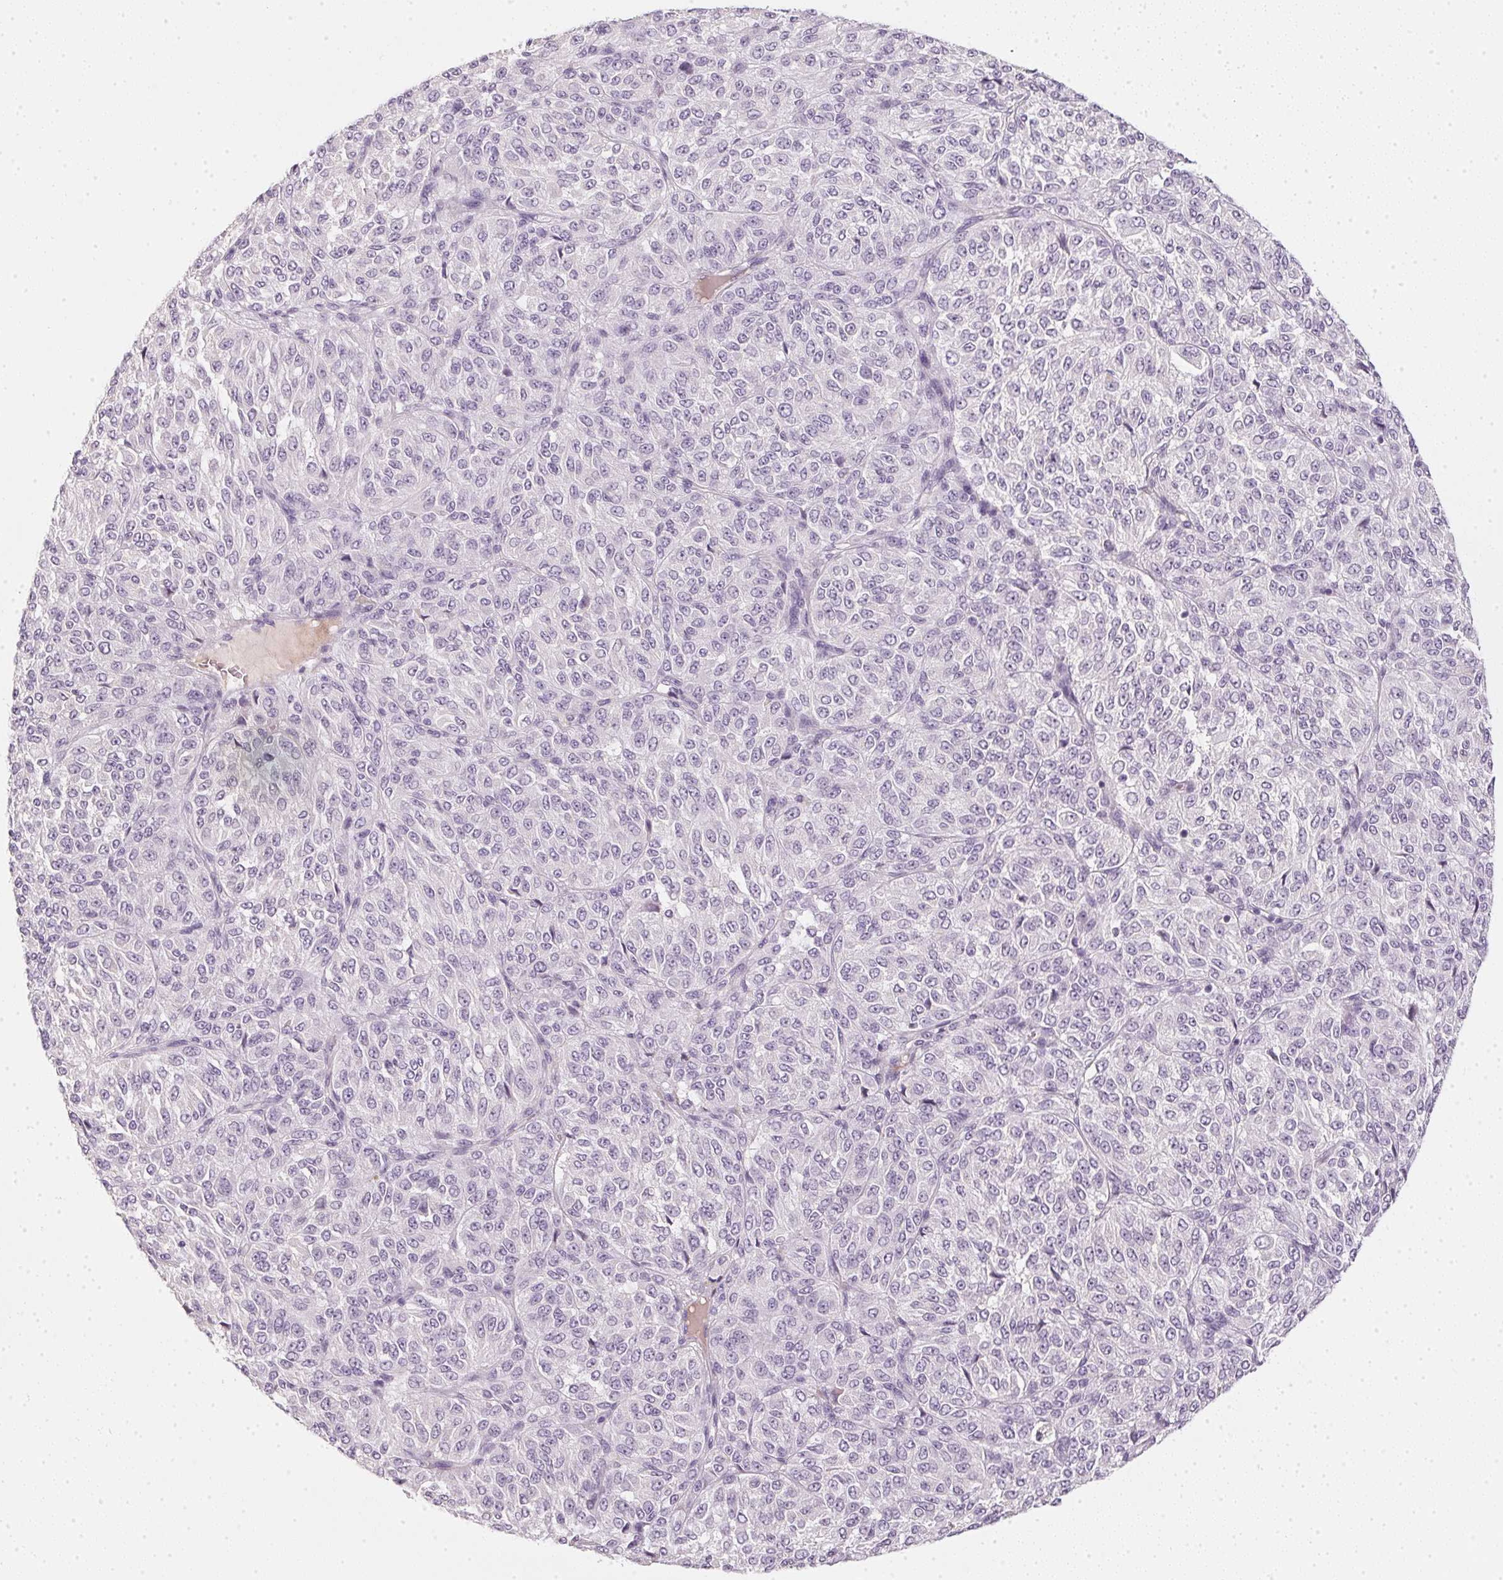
{"staining": {"intensity": "negative", "quantity": "none", "location": "none"}, "tissue": "melanoma", "cell_type": "Tumor cells", "image_type": "cancer", "snomed": [{"axis": "morphology", "description": "Malignant melanoma, Metastatic site"}, {"axis": "topography", "description": "Brain"}], "caption": "DAB immunohistochemical staining of human melanoma displays no significant positivity in tumor cells.", "gene": "TMEM72", "patient": {"sex": "female", "age": 56}}